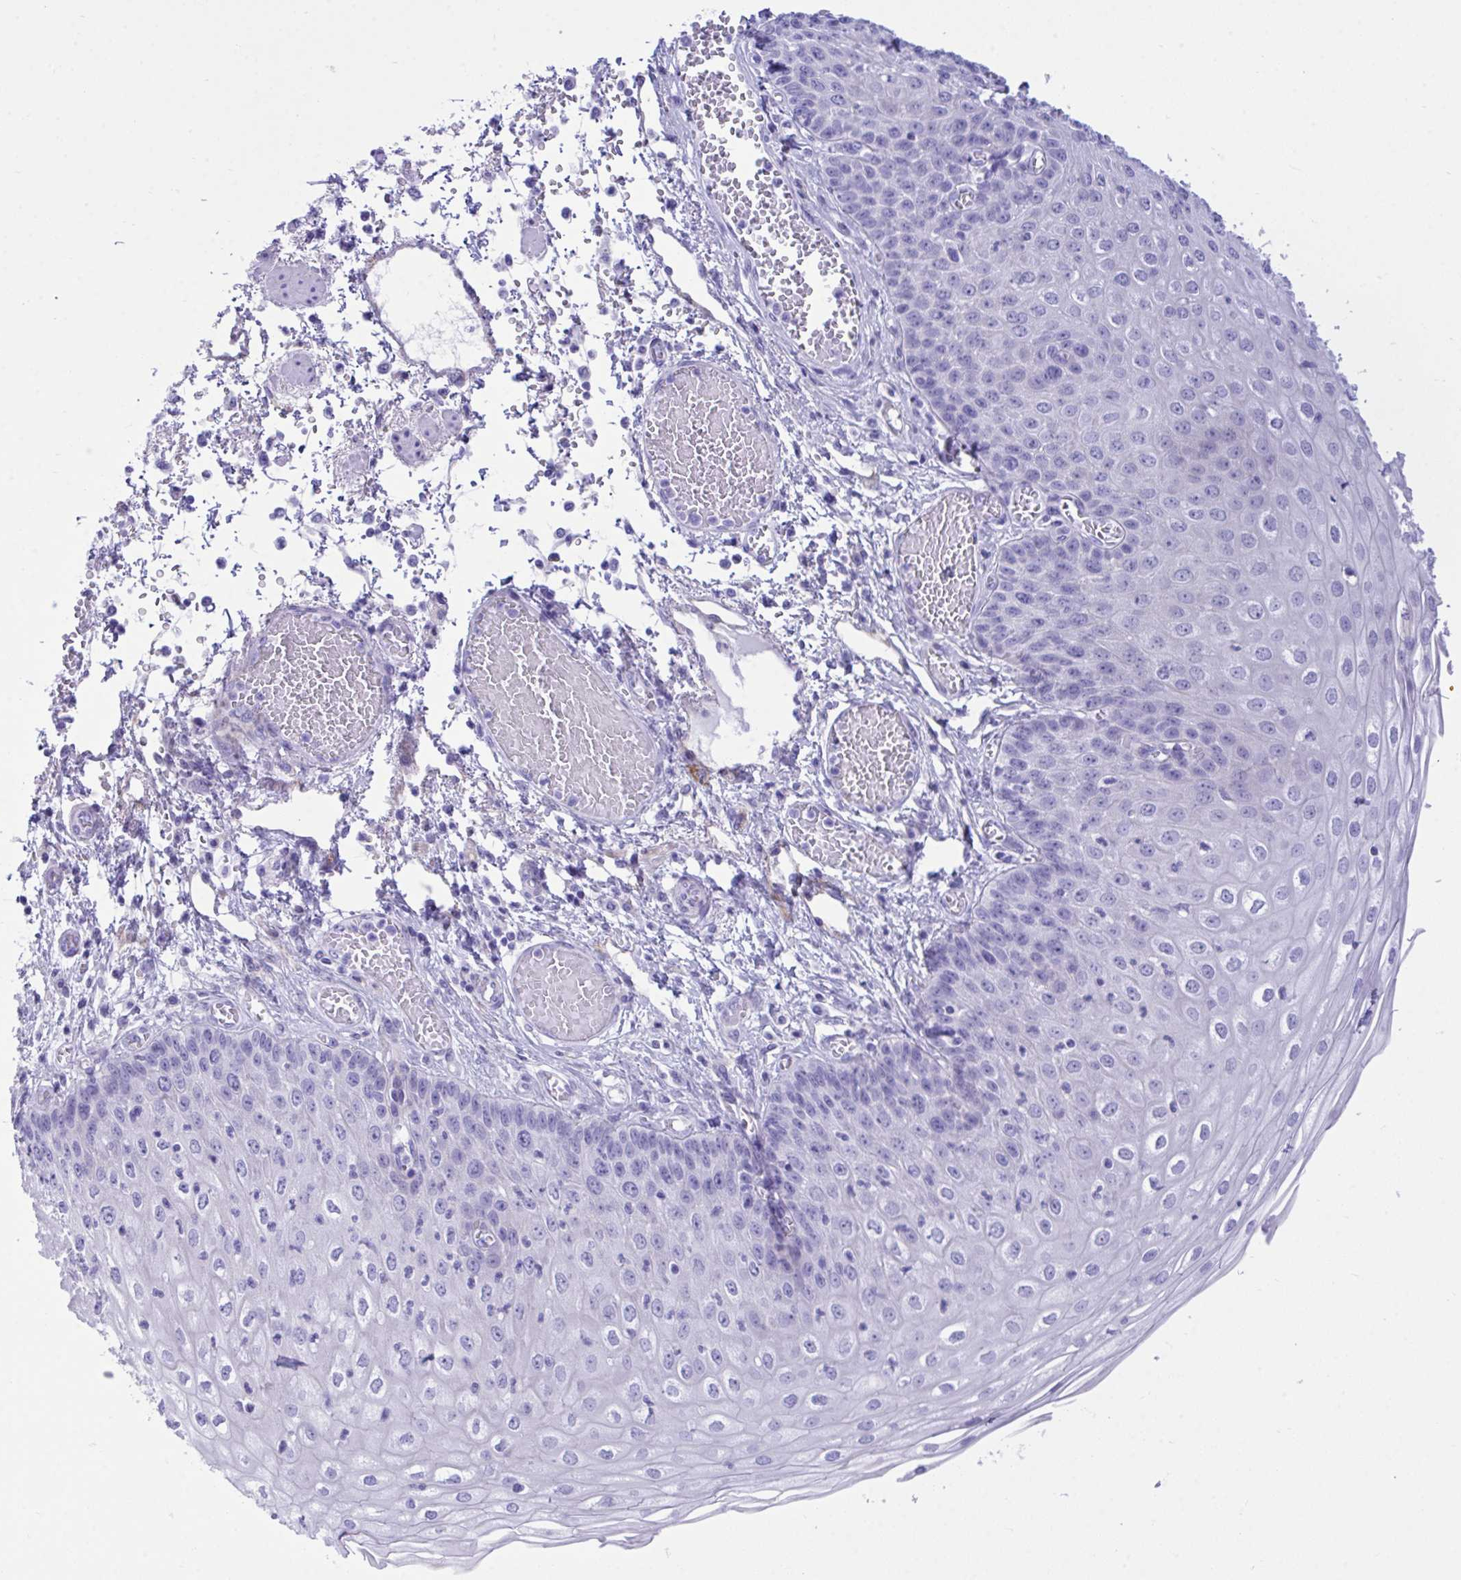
{"staining": {"intensity": "negative", "quantity": "none", "location": "none"}, "tissue": "esophagus", "cell_type": "Squamous epithelial cells", "image_type": "normal", "snomed": [{"axis": "morphology", "description": "Normal tissue, NOS"}, {"axis": "morphology", "description": "Adenocarcinoma, NOS"}, {"axis": "topography", "description": "Esophagus"}], "caption": "Immunohistochemistry (IHC) of unremarkable esophagus shows no expression in squamous epithelial cells. (Stains: DAB (3,3'-diaminobenzidine) immunohistochemistry with hematoxylin counter stain, Microscopy: brightfield microscopy at high magnification).", "gene": "BEX5", "patient": {"sex": "male", "age": 81}}